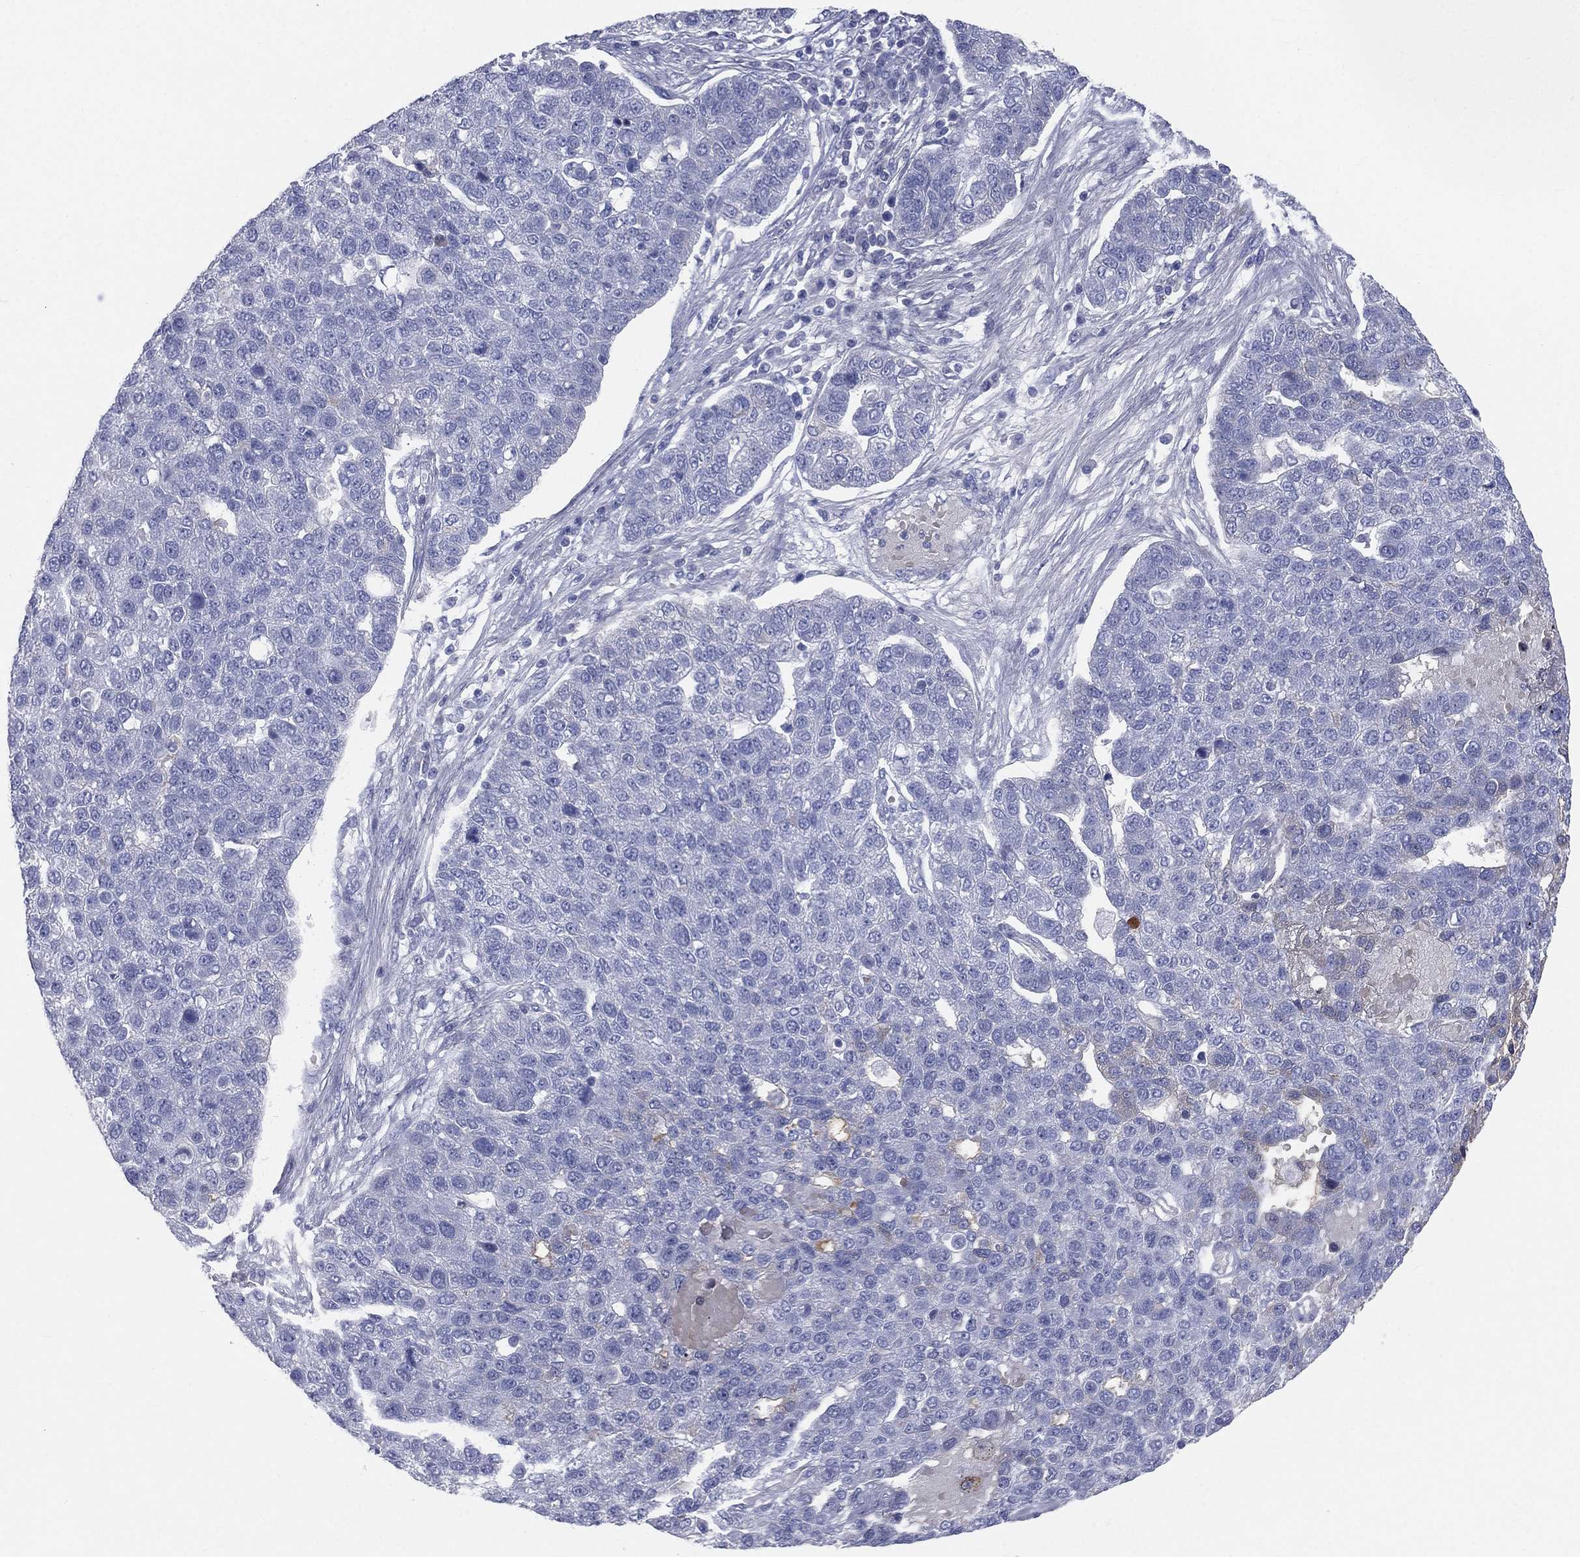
{"staining": {"intensity": "negative", "quantity": "none", "location": "none"}, "tissue": "pancreatic cancer", "cell_type": "Tumor cells", "image_type": "cancer", "snomed": [{"axis": "morphology", "description": "Adenocarcinoma, NOS"}, {"axis": "topography", "description": "Pancreas"}], "caption": "A photomicrograph of pancreatic adenocarcinoma stained for a protein exhibits no brown staining in tumor cells. Brightfield microscopy of immunohistochemistry (IHC) stained with DAB (brown) and hematoxylin (blue), captured at high magnification.", "gene": "HP", "patient": {"sex": "female", "age": 61}}